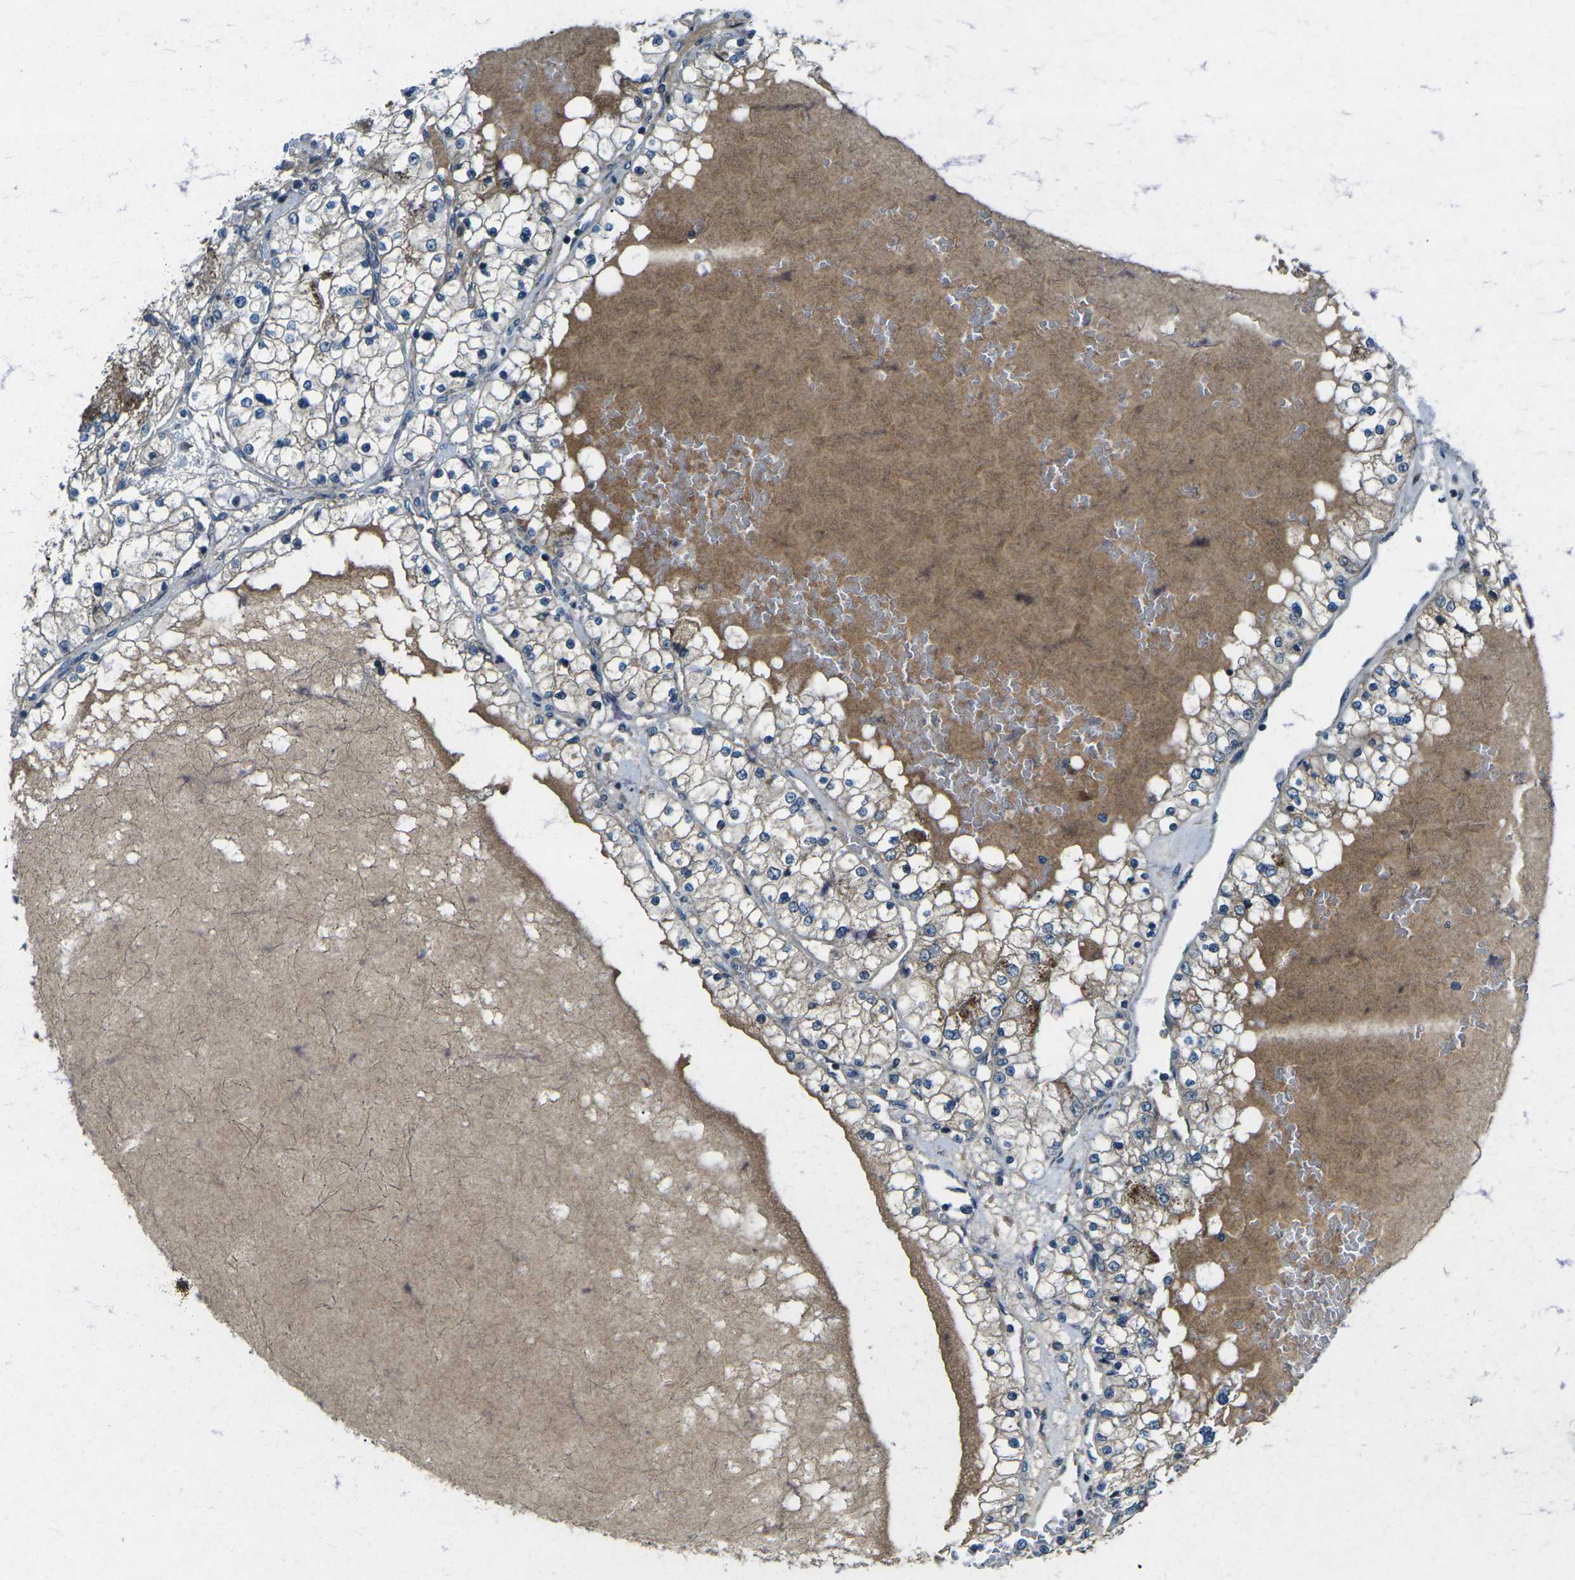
{"staining": {"intensity": "negative", "quantity": "none", "location": "none"}, "tissue": "renal cancer", "cell_type": "Tumor cells", "image_type": "cancer", "snomed": [{"axis": "morphology", "description": "Adenocarcinoma, NOS"}, {"axis": "topography", "description": "Kidney"}], "caption": "Renal cancer (adenocarcinoma) was stained to show a protein in brown. There is no significant positivity in tumor cells. Brightfield microscopy of IHC stained with DAB (3,3'-diaminobenzidine) (brown) and hematoxylin (blue), captured at high magnification.", "gene": "CDK16", "patient": {"sex": "male", "age": 68}}